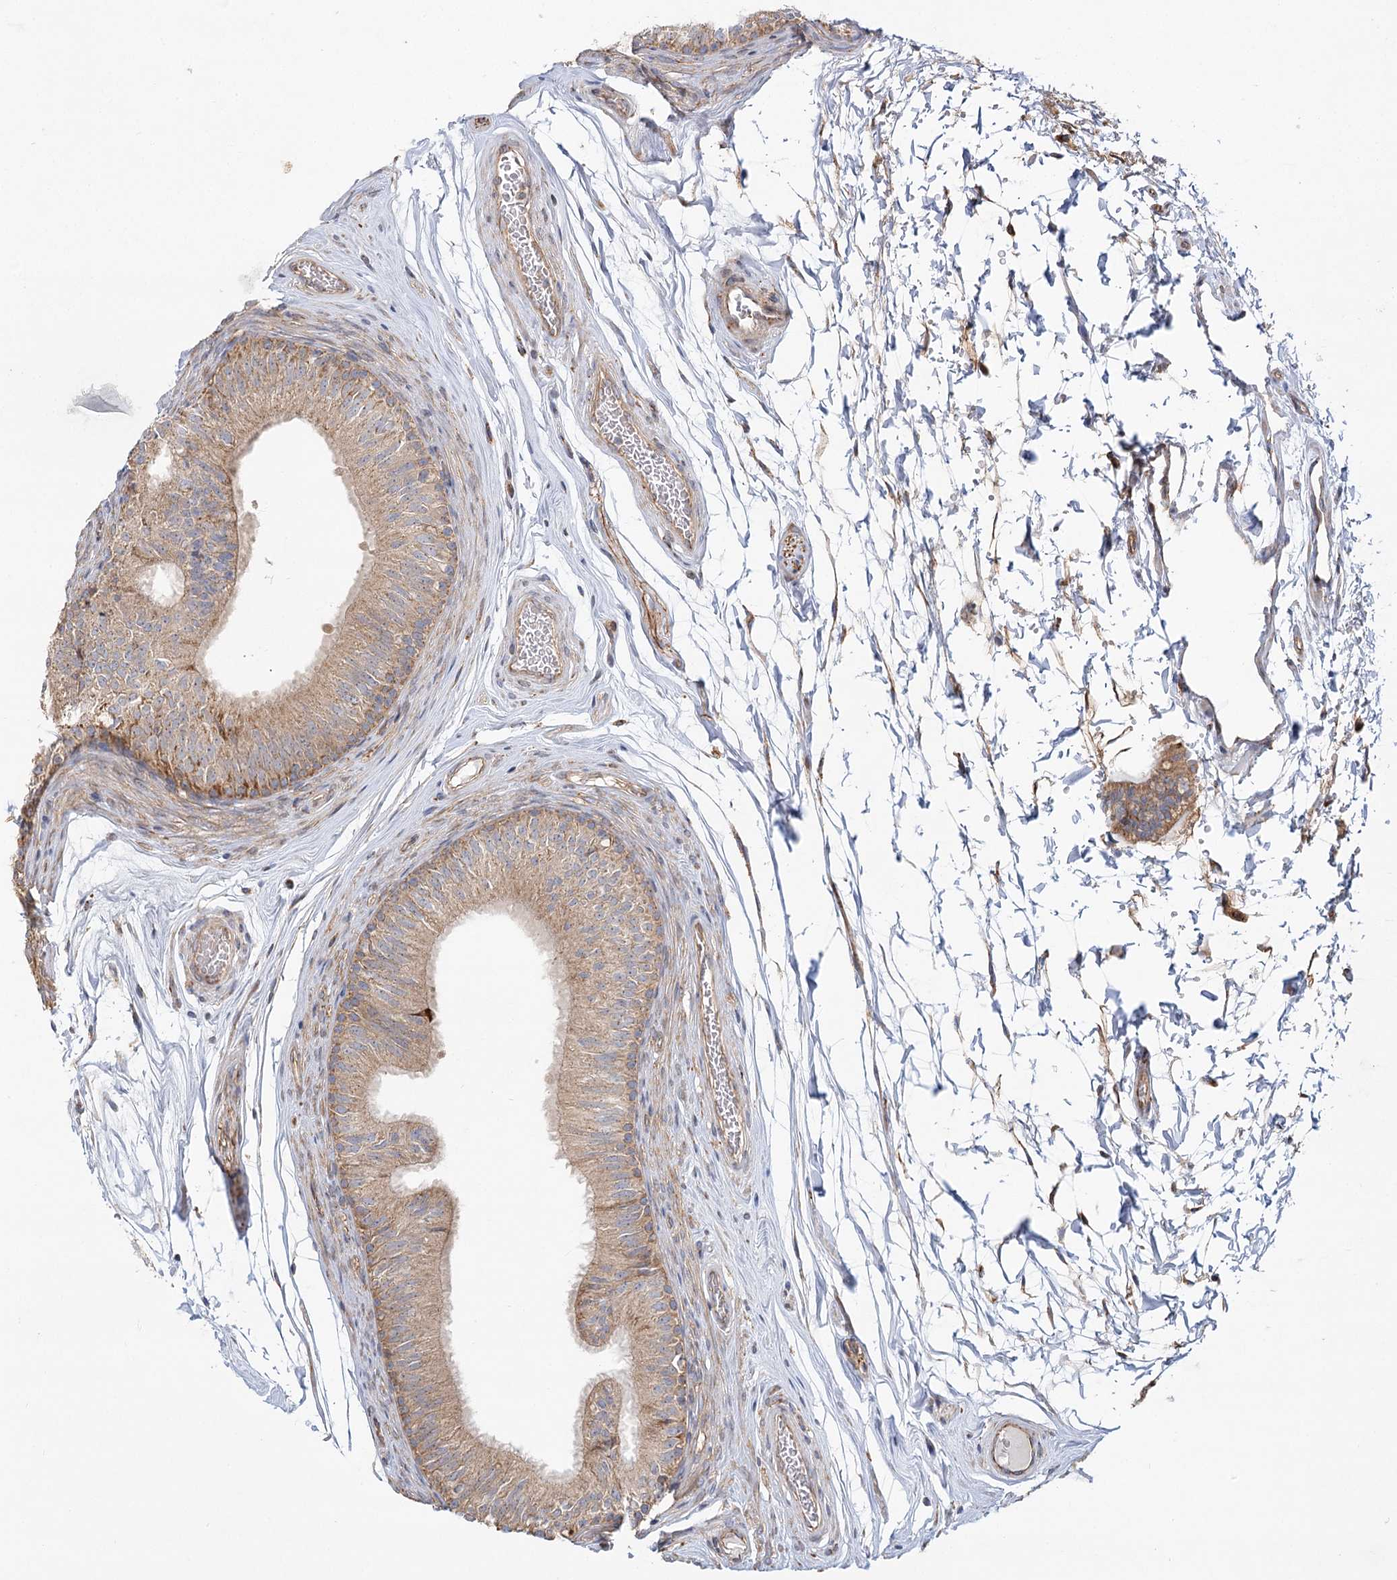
{"staining": {"intensity": "moderate", "quantity": ">75%", "location": "cytoplasmic/membranous"}, "tissue": "epididymis", "cell_type": "Glandular cells", "image_type": "normal", "snomed": [{"axis": "morphology", "description": "Normal tissue, NOS"}, {"axis": "topography", "description": "Epididymis"}], "caption": "Glandular cells show moderate cytoplasmic/membranous staining in approximately >75% of cells in unremarkable epididymis. Ihc stains the protein of interest in brown and the nuclei are stained blue.", "gene": "ZFYVE16", "patient": {"sex": "male", "age": 36}}